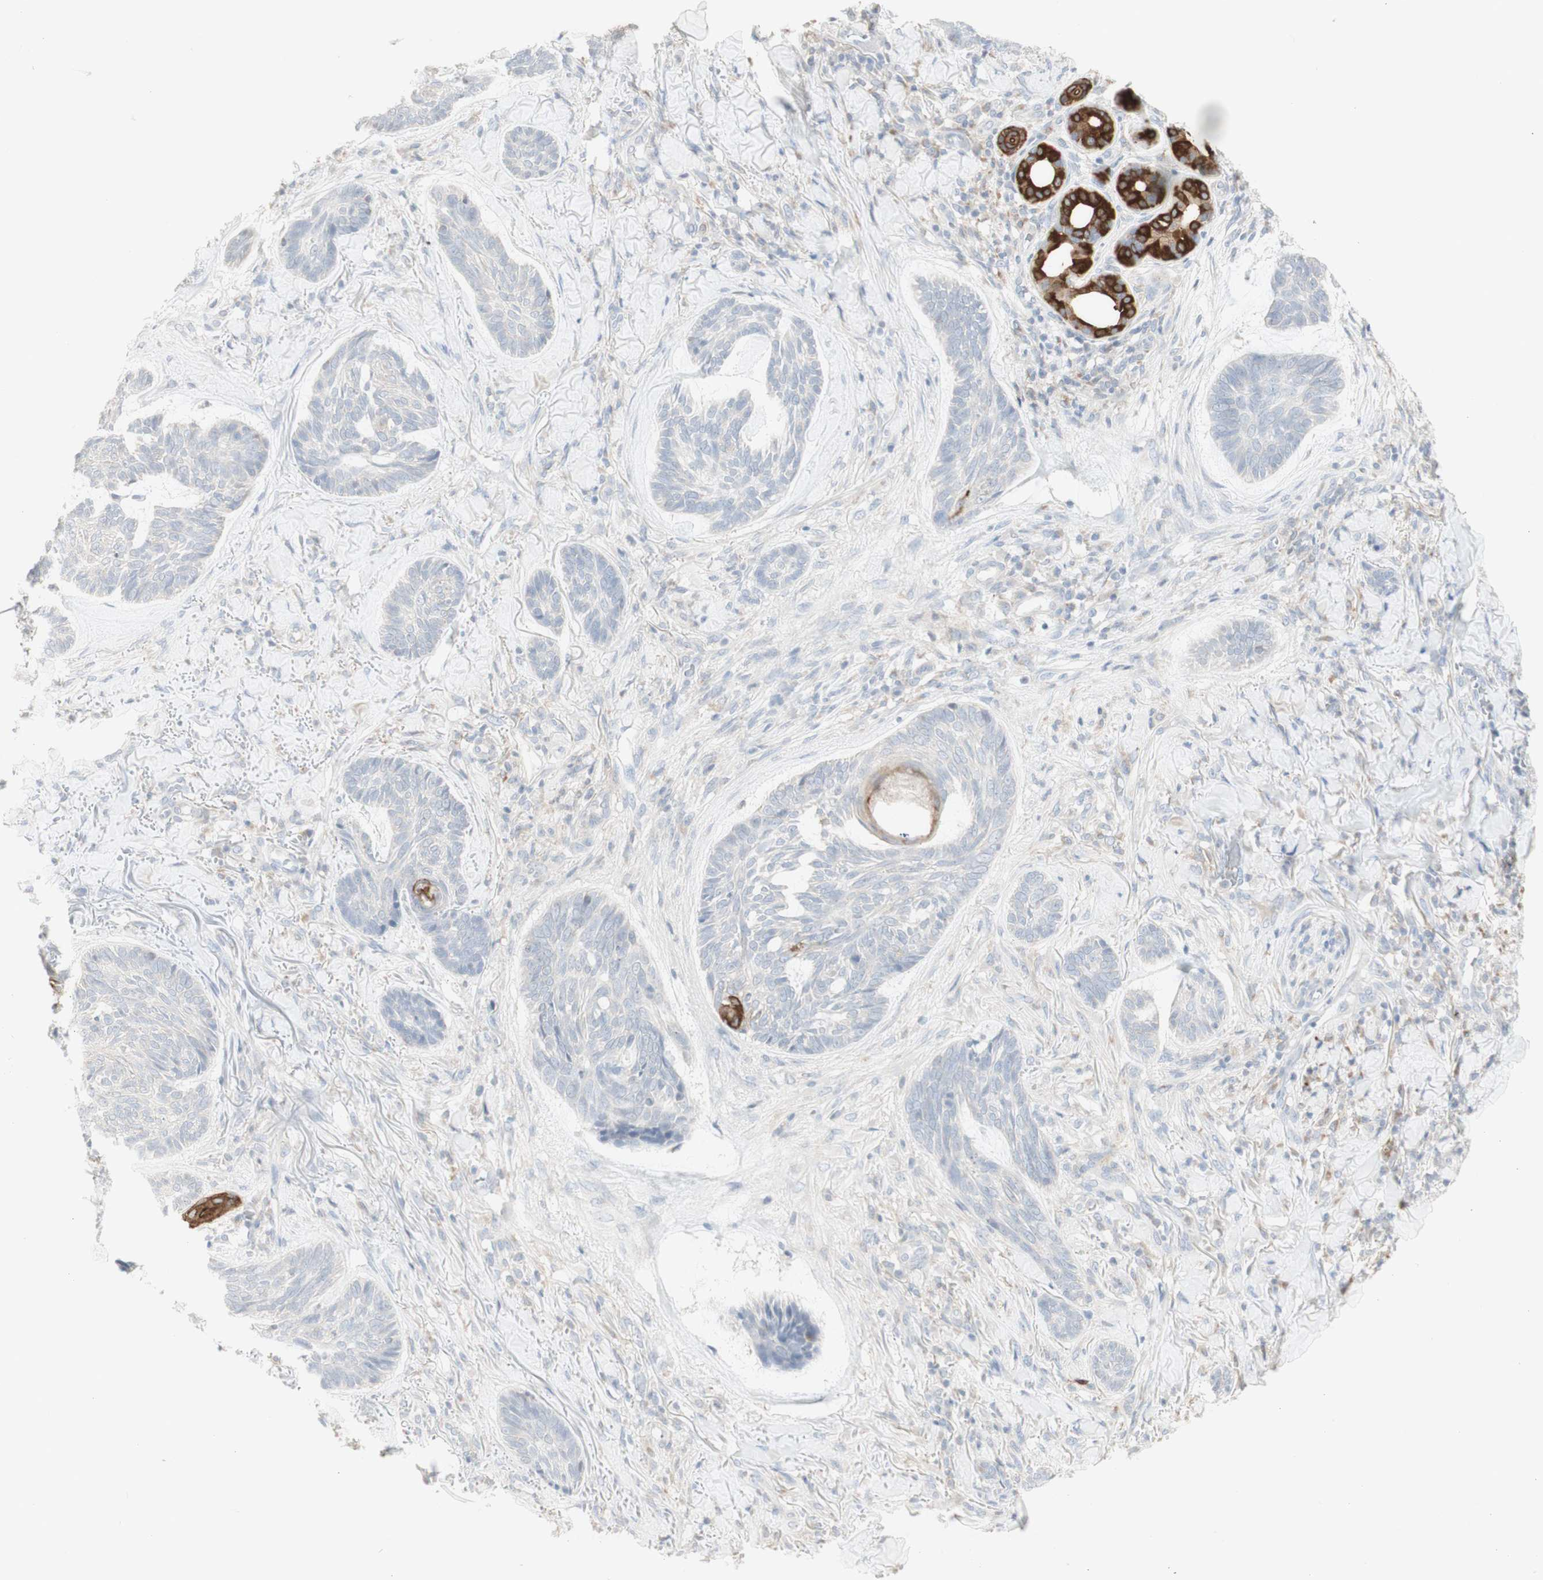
{"staining": {"intensity": "negative", "quantity": "none", "location": "none"}, "tissue": "skin cancer", "cell_type": "Tumor cells", "image_type": "cancer", "snomed": [{"axis": "morphology", "description": "Basal cell carcinoma"}, {"axis": "topography", "description": "Skin"}], "caption": "Image shows no significant protein expression in tumor cells of basal cell carcinoma (skin). (DAB IHC with hematoxylin counter stain).", "gene": "ATP6V1B1", "patient": {"sex": "male", "age": 43}}